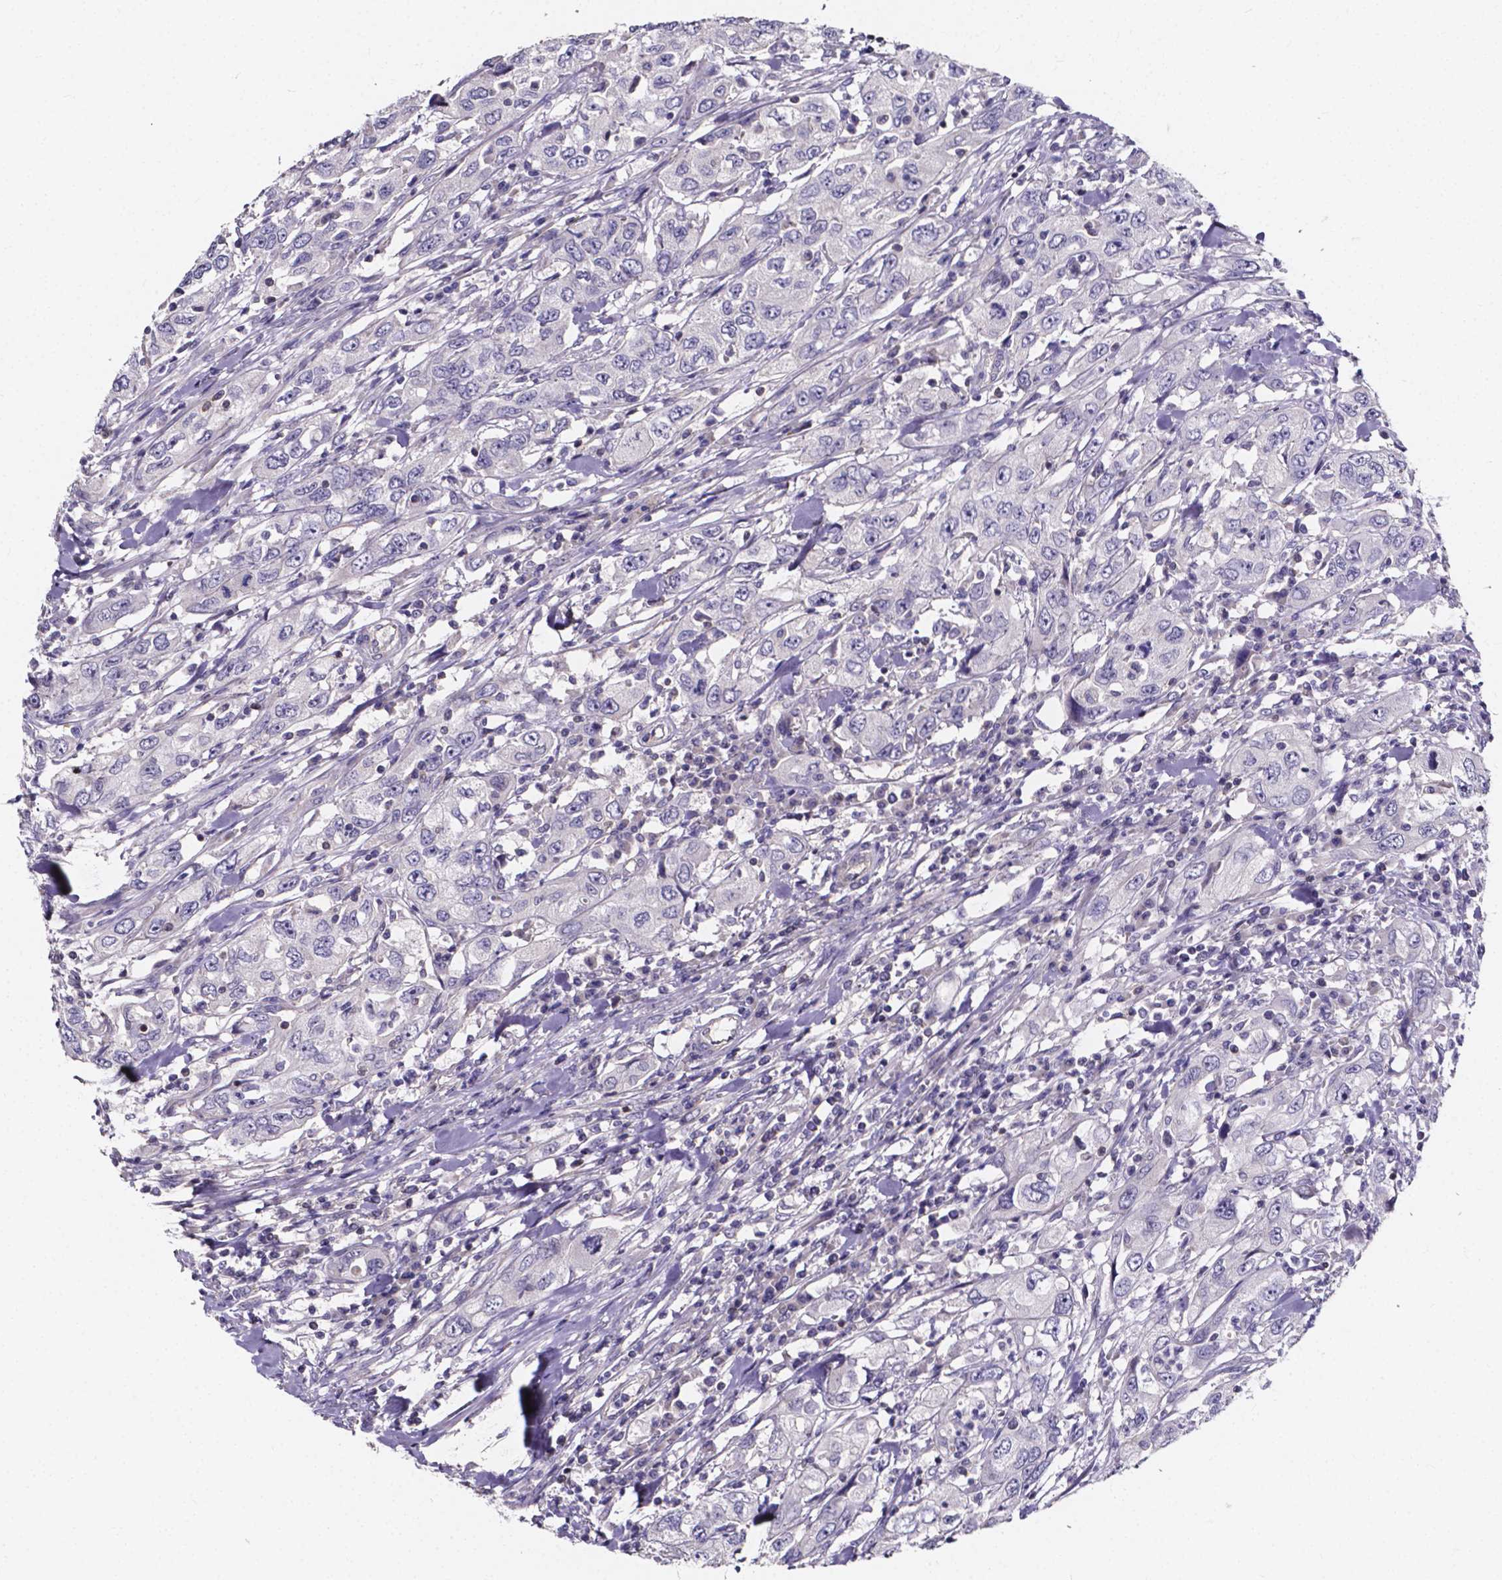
{"staining": {"intensity": "negative", "quantity": "none", "location": "none"}, "tissue": "urothelial cancer", "cell_type": "Tumor cells", "image_type": "cancer", "snomed": [{"axis": "morphology", "description": "Urothelial carcinoma, High grade"}, {"axis": "topography", "description": "Urinary bladder"}], "caption": "Human high-grade urothelial carcinoma stained for a protein using immunohistochemistry (IHC) displays no expression in tumor cells.", "gene": "THEMIS", "patient": {"sex": "male", "age": 76}}